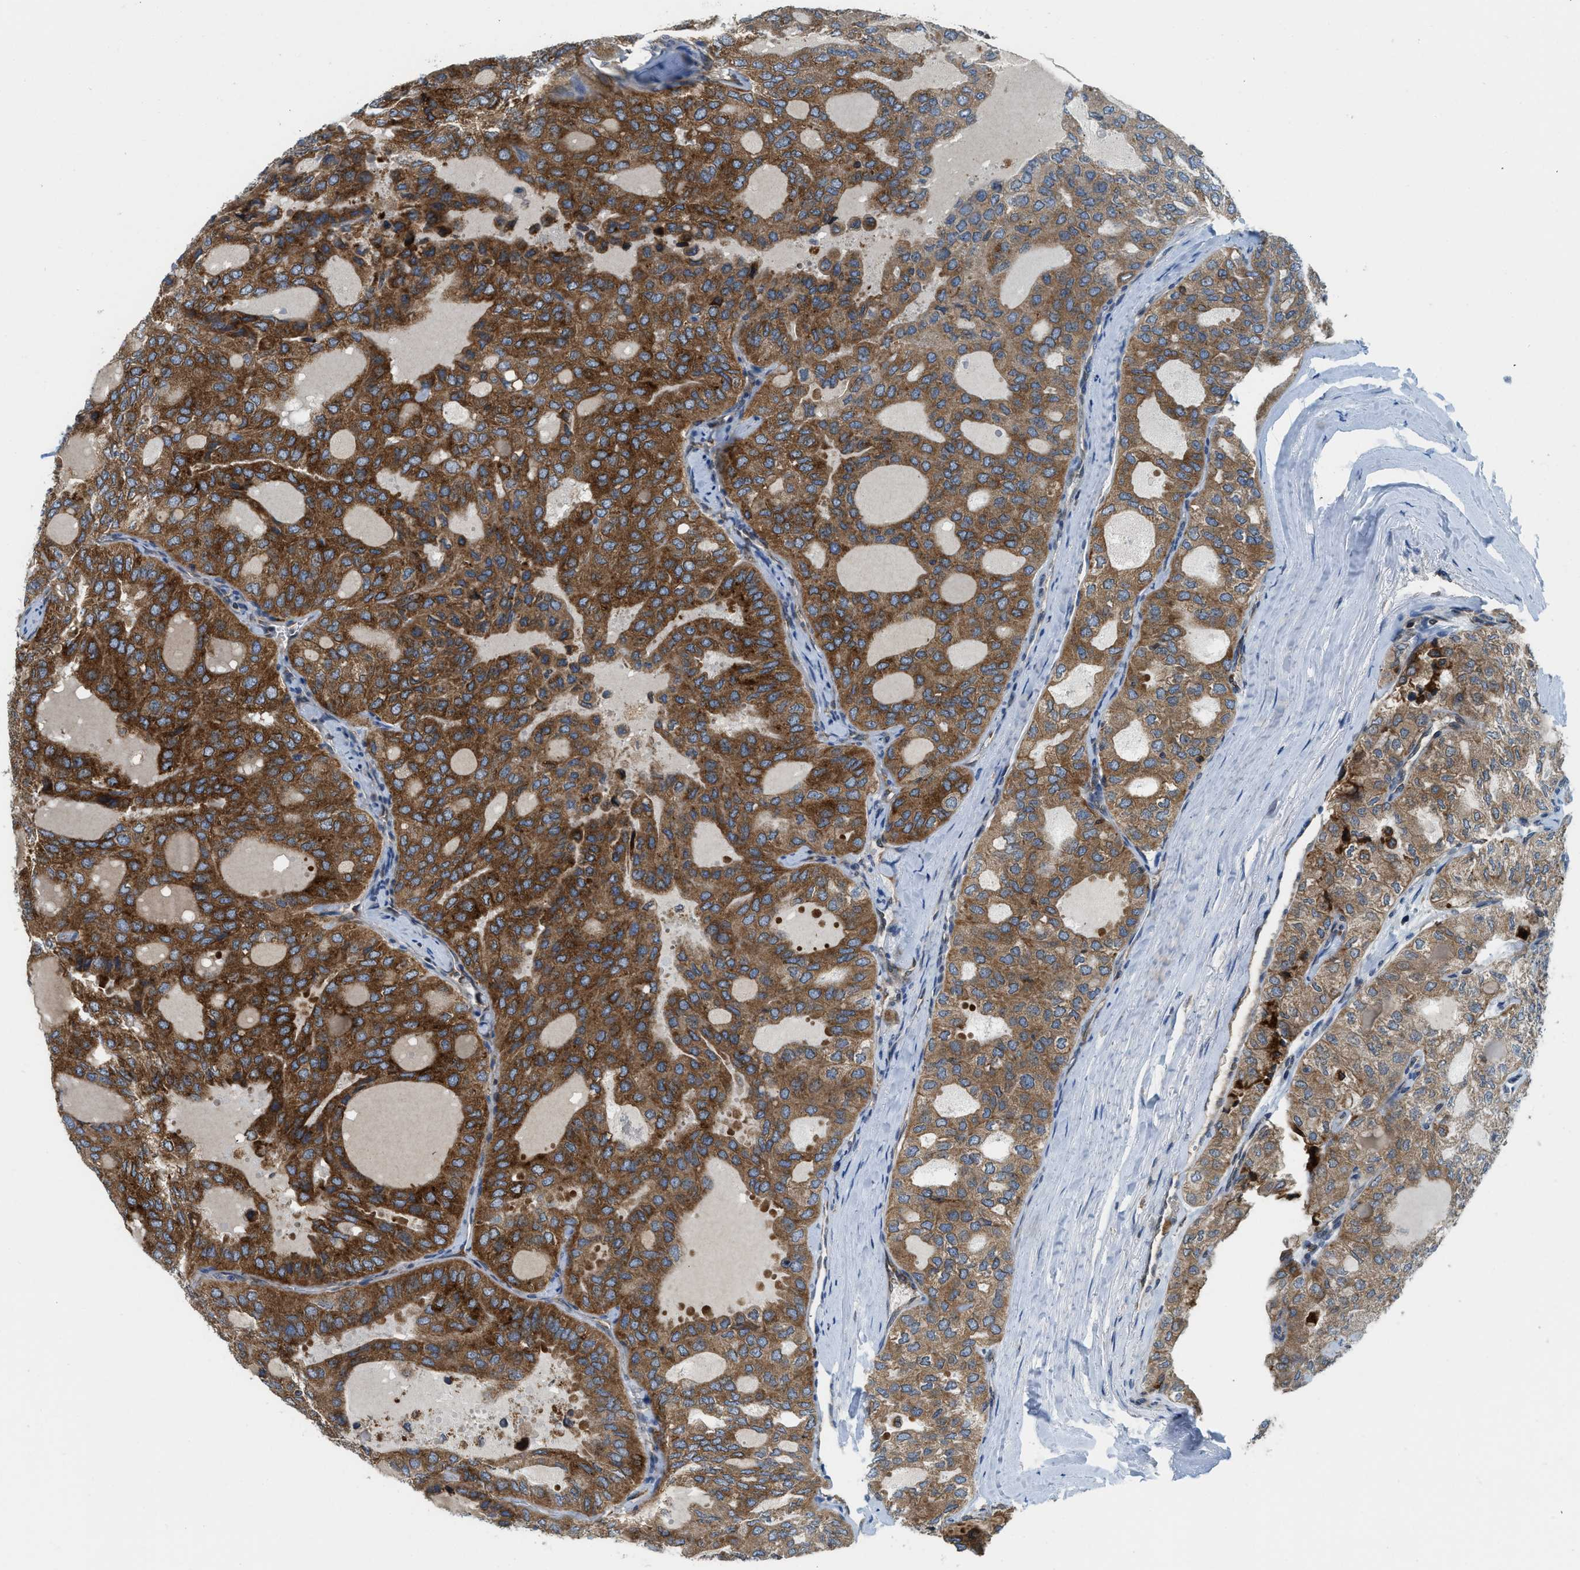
{"staining": {"intensity": "moderate", "quantity": ">75%", "location": "cytoplasmic/membranous"}, "tissue": "thyroid cancer", "cell_type": "Tumor cells", "image_type": "cancer", "snomed": [{"axis": "morphology", "description": "Follicular adenoma carcinoma, NOS"}, {"axis": "topography", "description": "Thyroid gland"}], "caption": "High-power microscopy captured an IHC micrograph of follicular adenoma carcinoma (thyroid), revealing moderate cytoplasmic/membranous staining in about >75% of tumor cells. (DAB IHC, brown staining for protein, blue staining for nuclei).", "gene": "BCAP31", "patient": {"sex": "male", "age": 75}}